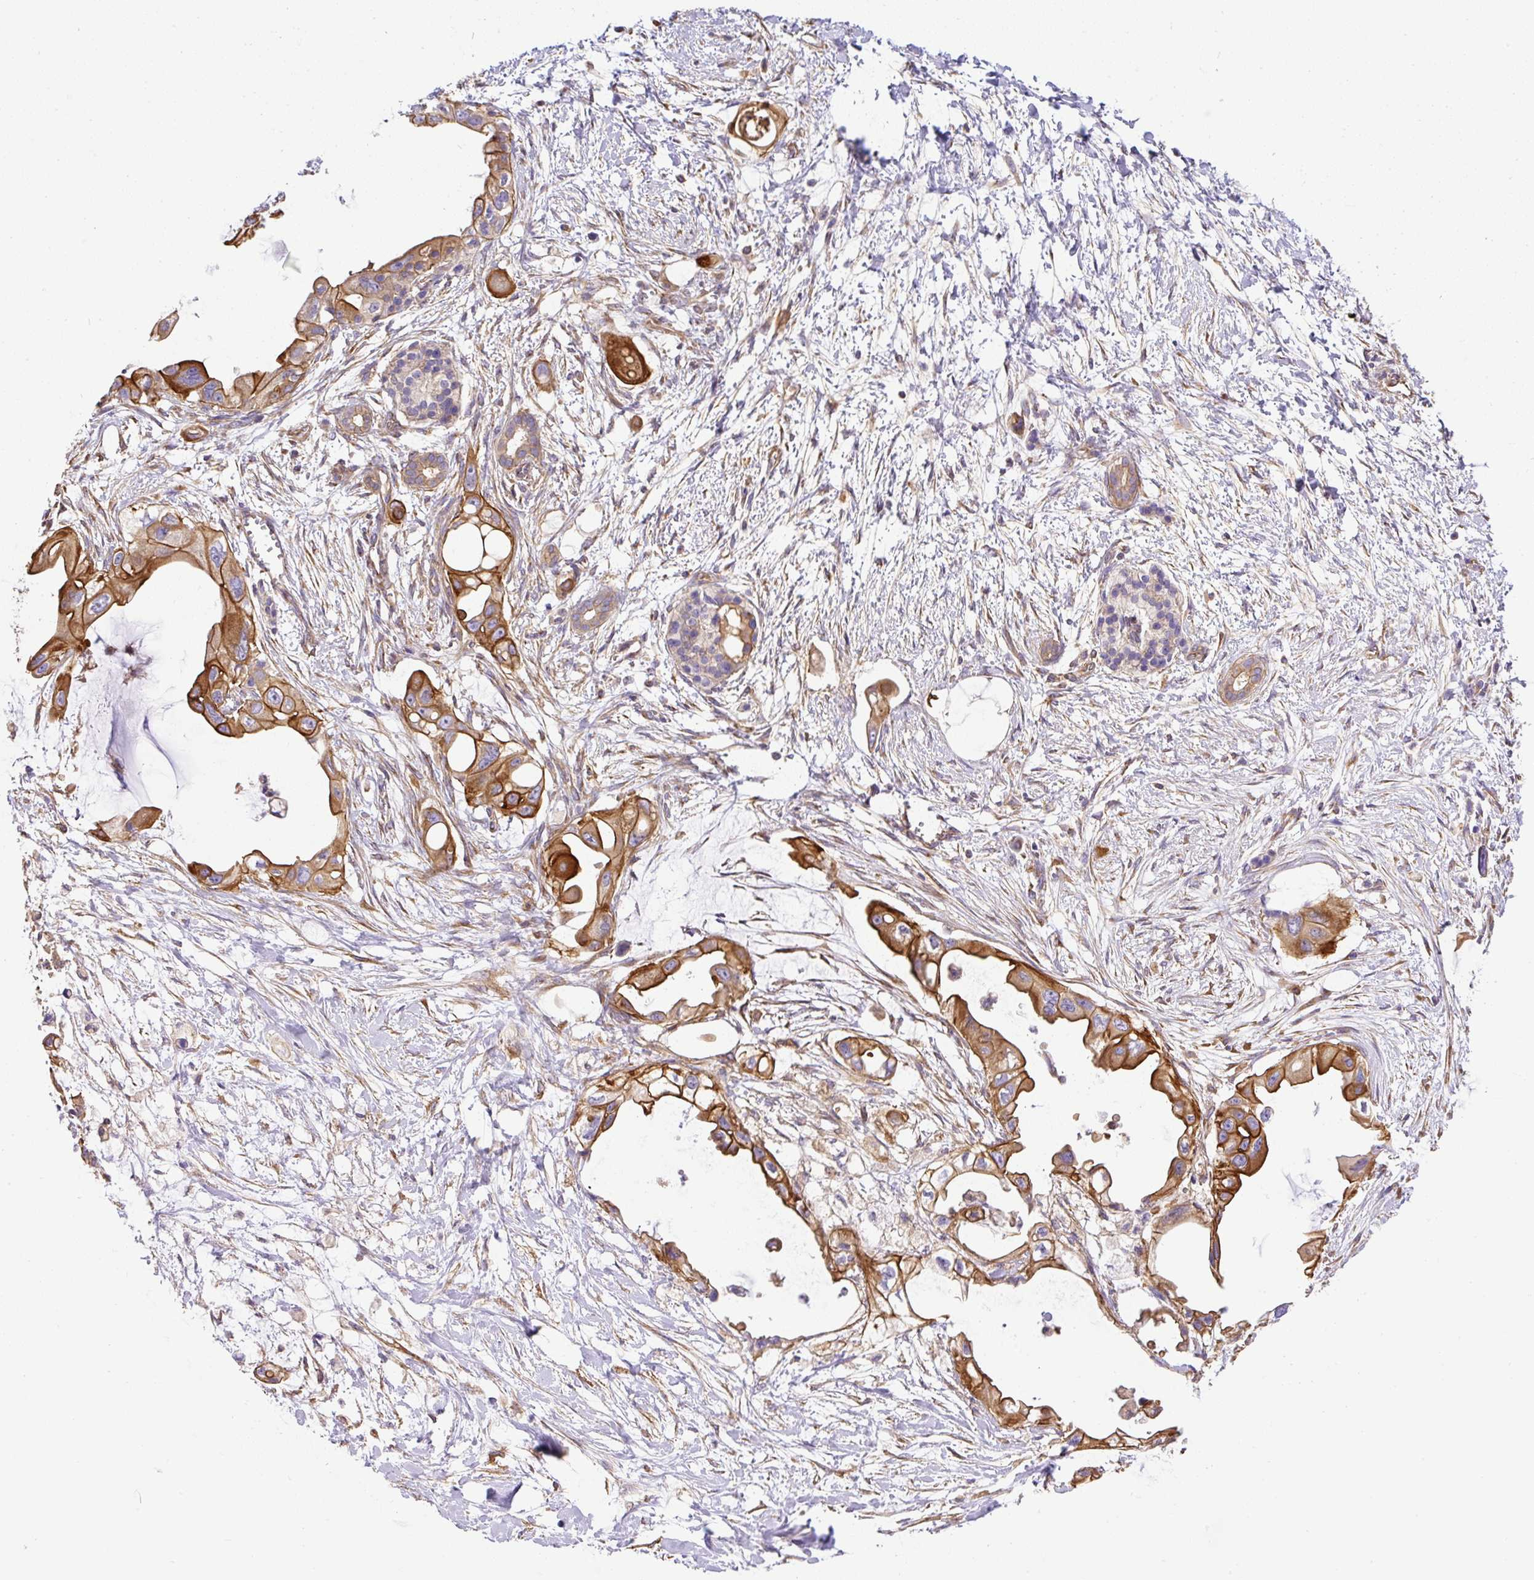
{"staining": {"intensity": "strong", "quantity": ">75%", "location": "cytoplasmic/membranous"}, "tissue": "pancreatic cancer", "cell_type": "Tumor cells", "image_type": "cancer", "snomed": [{"axis": "morphology", "description": "Adenocarcinoma, NOS"}, {"axis": "topography", "description": "Pancreas"}], "caption": "Tumor cells reveal high levels of strong cytoplasmic/membranous expression in about >75% of cells in pancreatic cancer (adenocarcinoma). (brown staining indicates protein expression, while blue staining denotes nuclei).", "gene": "DCTN1", "patient": {"sex": "male", "age": 61}}